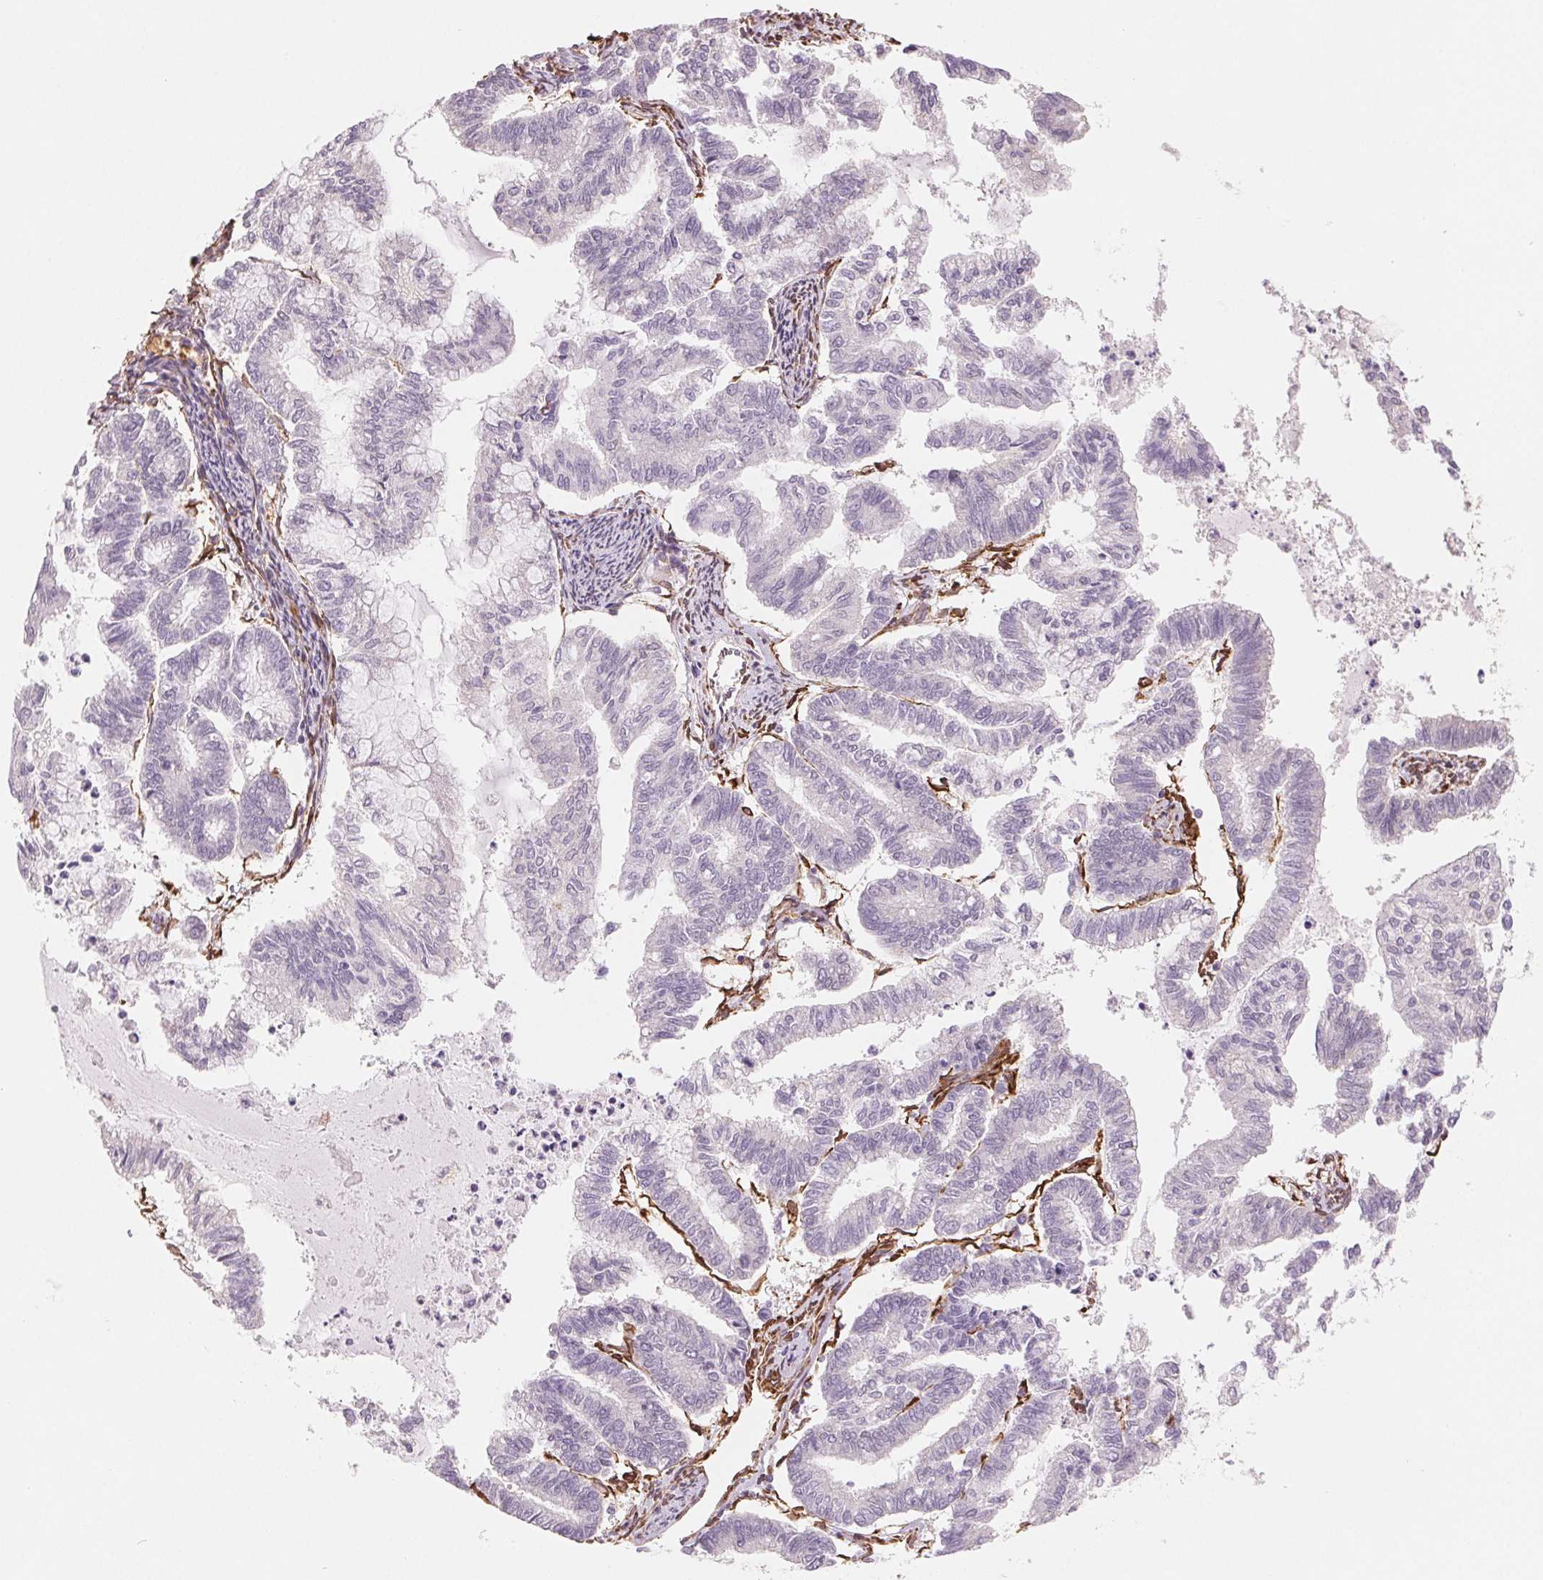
{"staining": {"intensity": "negative", "quantity": "none", "location": "none"}, "tissue": "endometrial cancer", "cell_type": "Tumor cells", "image_type": "cancer", "snomed": [{"axis": "morphology", "description": "Adenocarcinoma, NOS"}, {"axis": "topography", "description": "Endometrium"}], "caption": "An image of human endometrial cancer (adenocarcinoma) is negative for staining in tumor cells.", "gene": "FKBP10", "patient": {"sex": "female", "age": 79}}